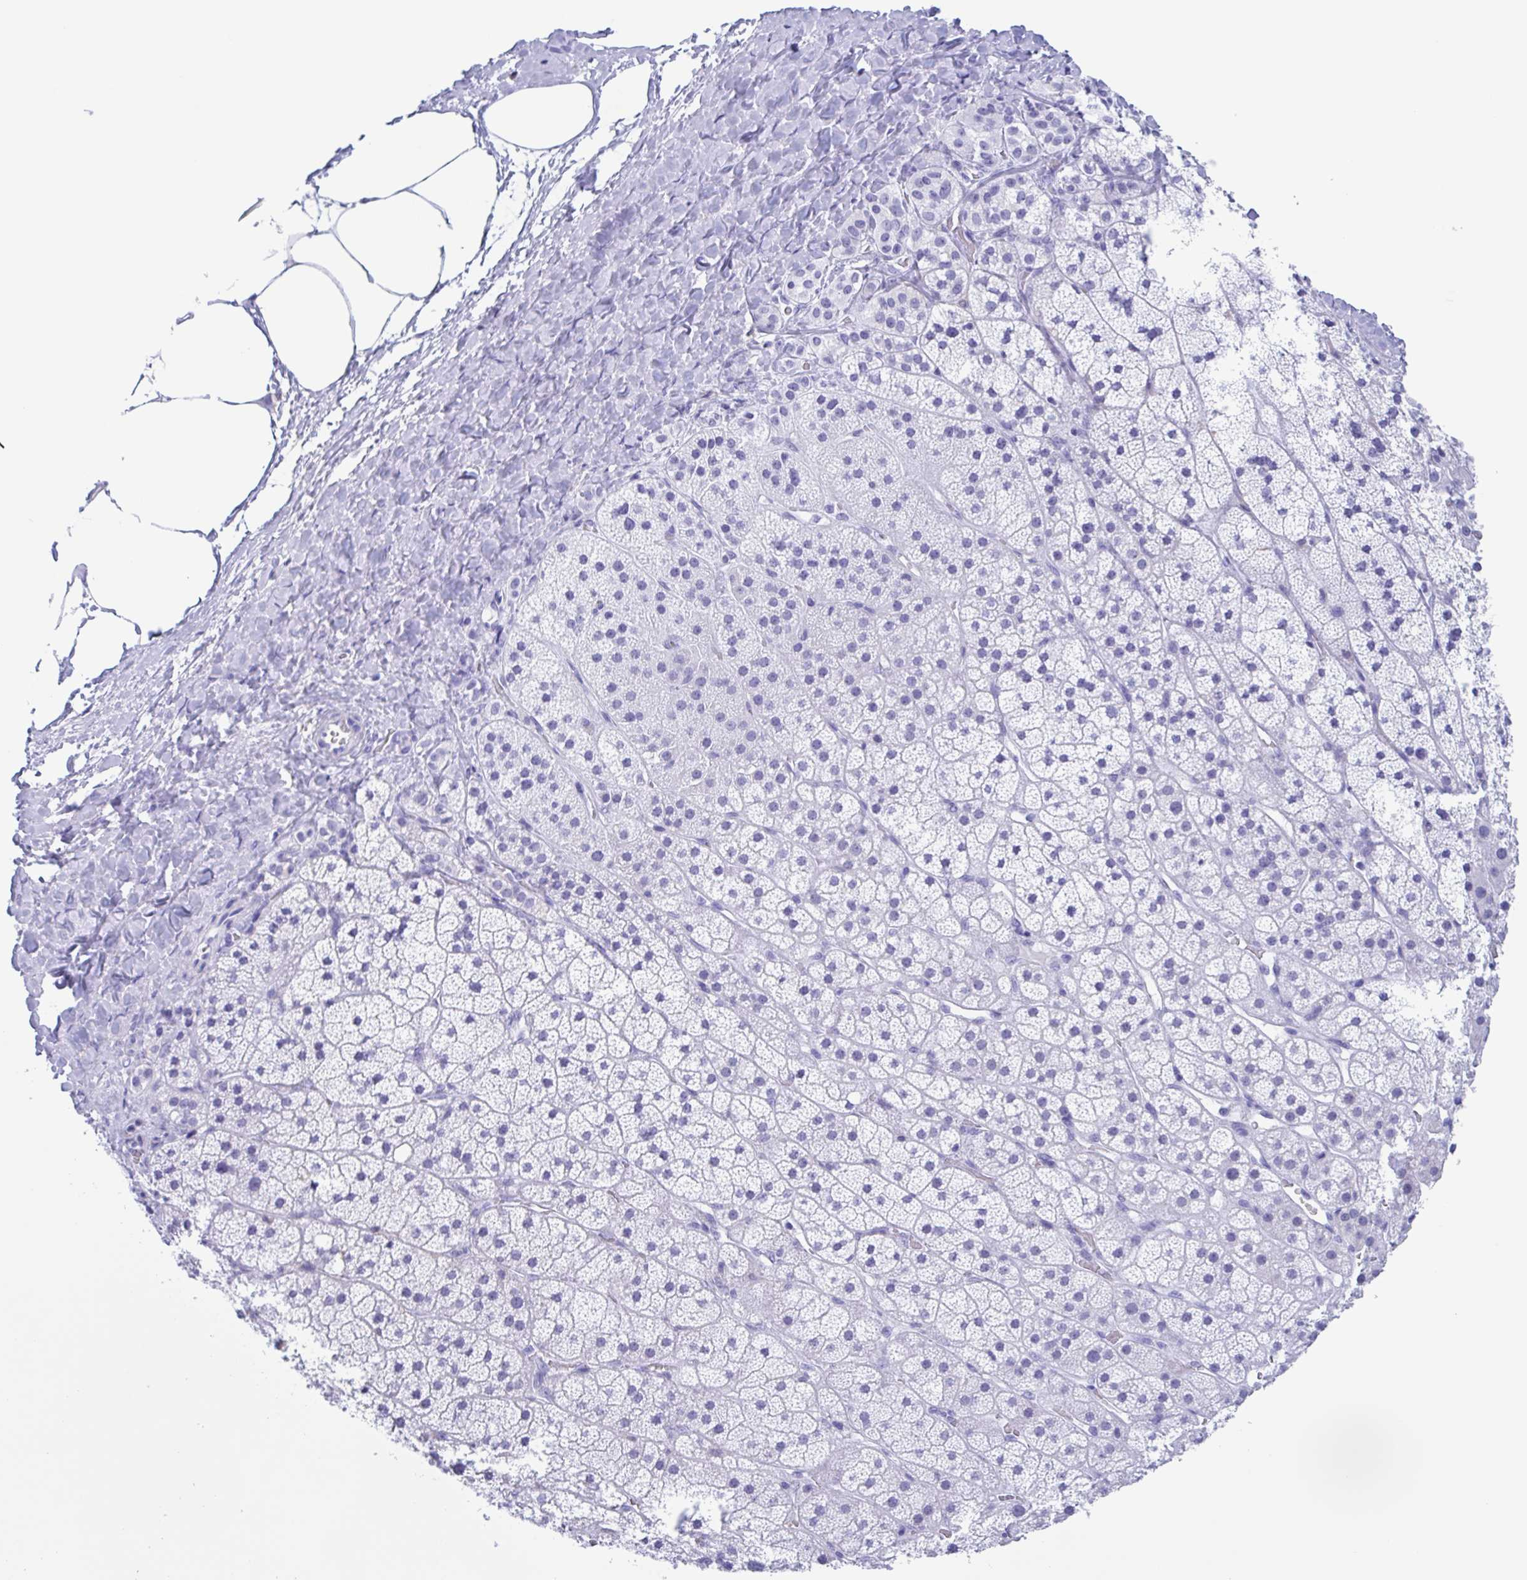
{"staining": {"intensity": "negative", "quantity": "none", "location": "none"}, "tissue": "adrenal gland", "cell_type": "Glandular cells", "image_type": "normal", "snomed": [{"axis": "morphology", "description": "Normal tissue, NOS"}, {"axis": "topography", "description": "Adrenal gland"}], "caption": "Immunohistochemistry (IHC) of benign adrenal gland exhibits no positivity in glandular cells.", "gene": "ZNF850", "patient": {"sex": "male", "age": 57}}